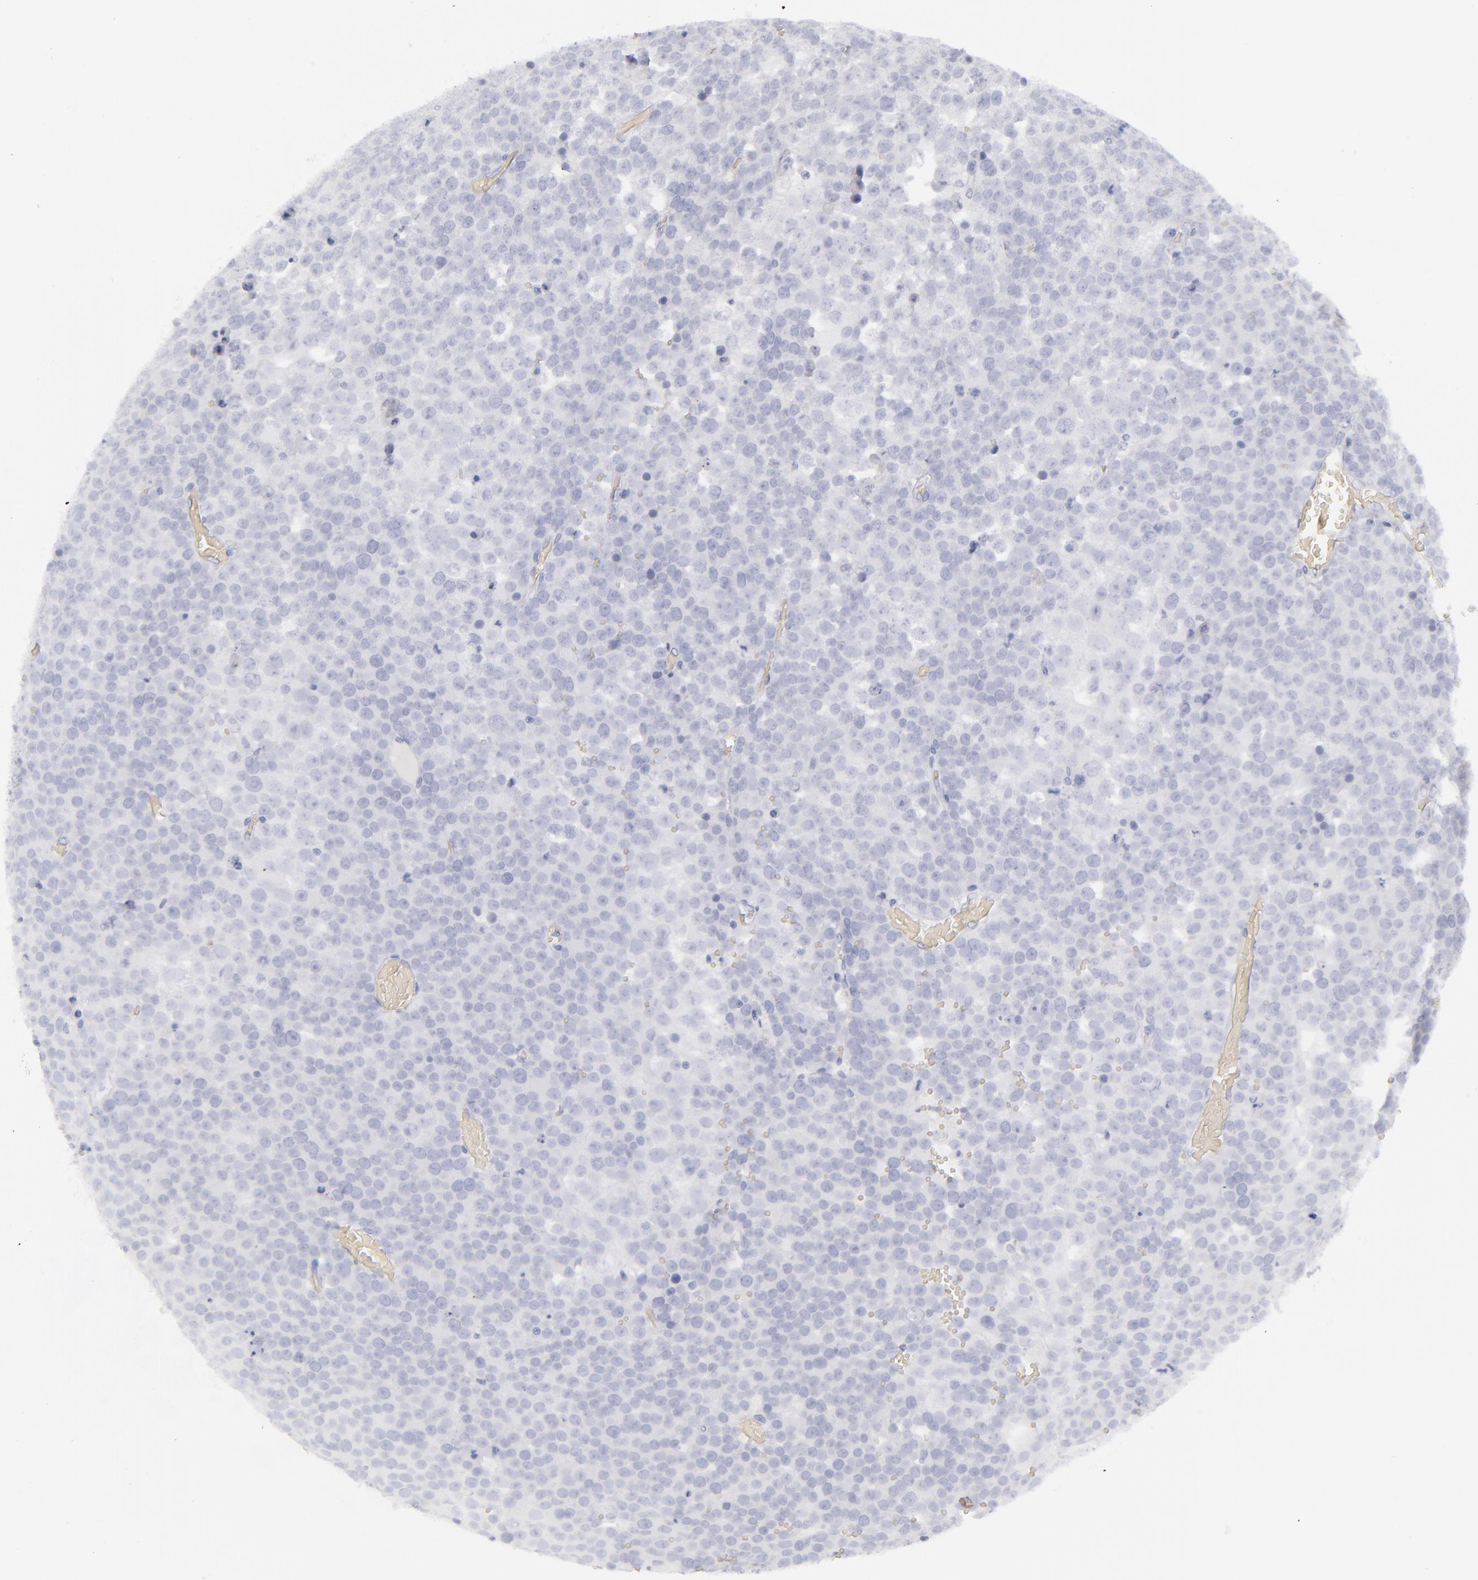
{"staining": {"intensity": "negative", "quantity": "none", "location": "none"}, "tissue": "testis cancer", "cell_type": "Tumor cells", "image_type": "cancer", "snomed": [{"axis": "morphology", "description": "Seminoma, NOS"}, {"axis": "topography", "description": "Testis"}], "caption": "Protein analysis of testis seminoma exhibits no significant staining in tumor cells. (Stains: DAB (3,3'-diaminobenzidine) immunohistochemistry (IHC) with hematoxylin counter stain, Microscopy: brightfield microscopy at high magnification).", "gene": "CD22", "patient": {"sex": "male", "age": 71}}